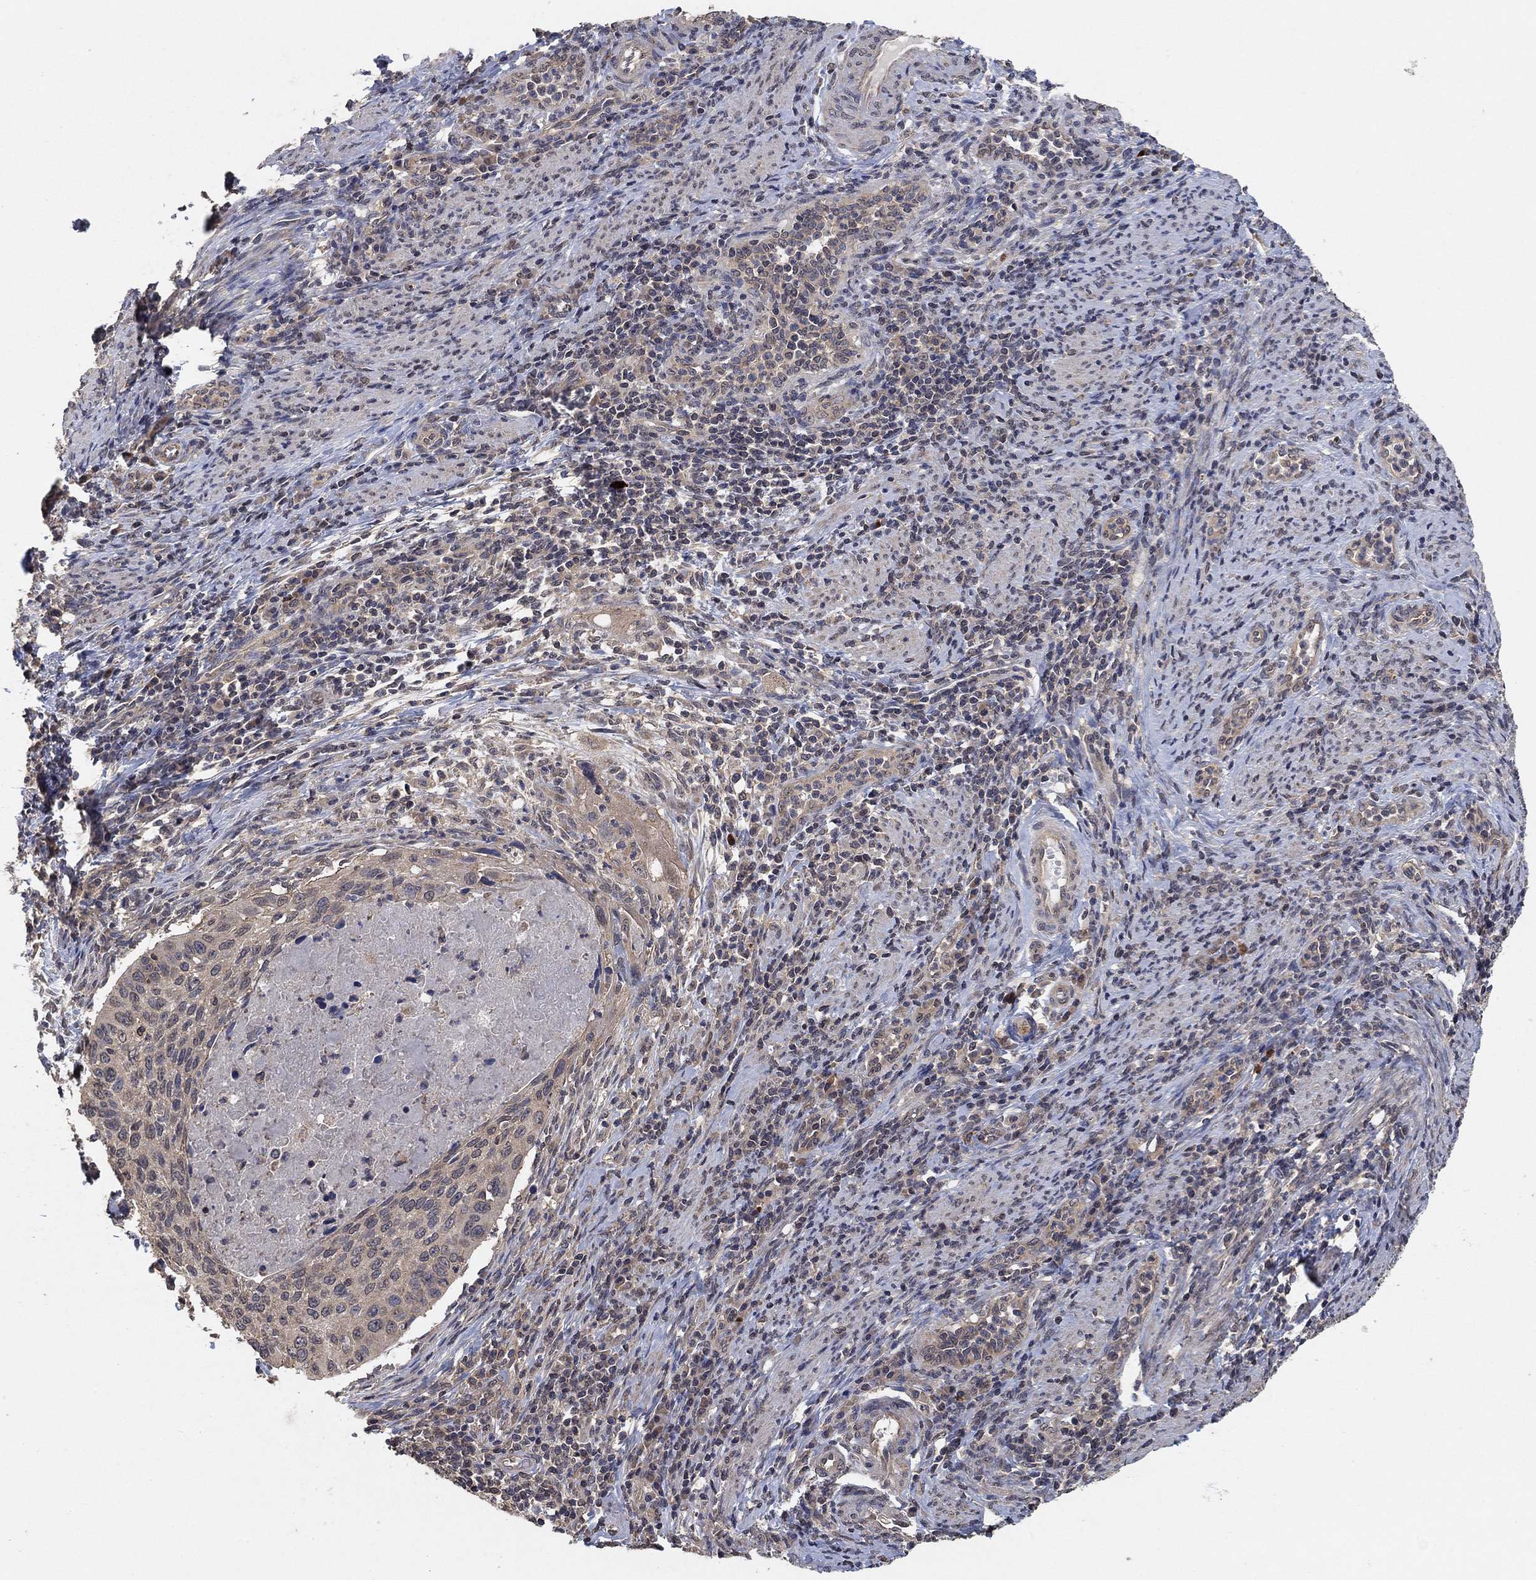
{"staining": {"intensity": "negative", "quantity": "none", "location": "none"}, "tissue": "cervical cancer", "cell_type": "Tumor cells", "image_type": "cancer", "snomed": [{"axis": "morphology", "description": "Squamous cell carcinoma, NOS"}, {"axis": "topography", "description": "Cervix"}], "caption": "Micrograph shows no significant protein staining in tumor cells of squamous cell carcinoma (cervical). (Stains: DAB (3,3'-diaminobenzidine) immunohistochemistry (IHC) with hematoxylin counter stain, Microscopy: brightfield microscopy at high magnification).", "gene": "CCDC43", "patient": {"sex": "female", "age": 26}}